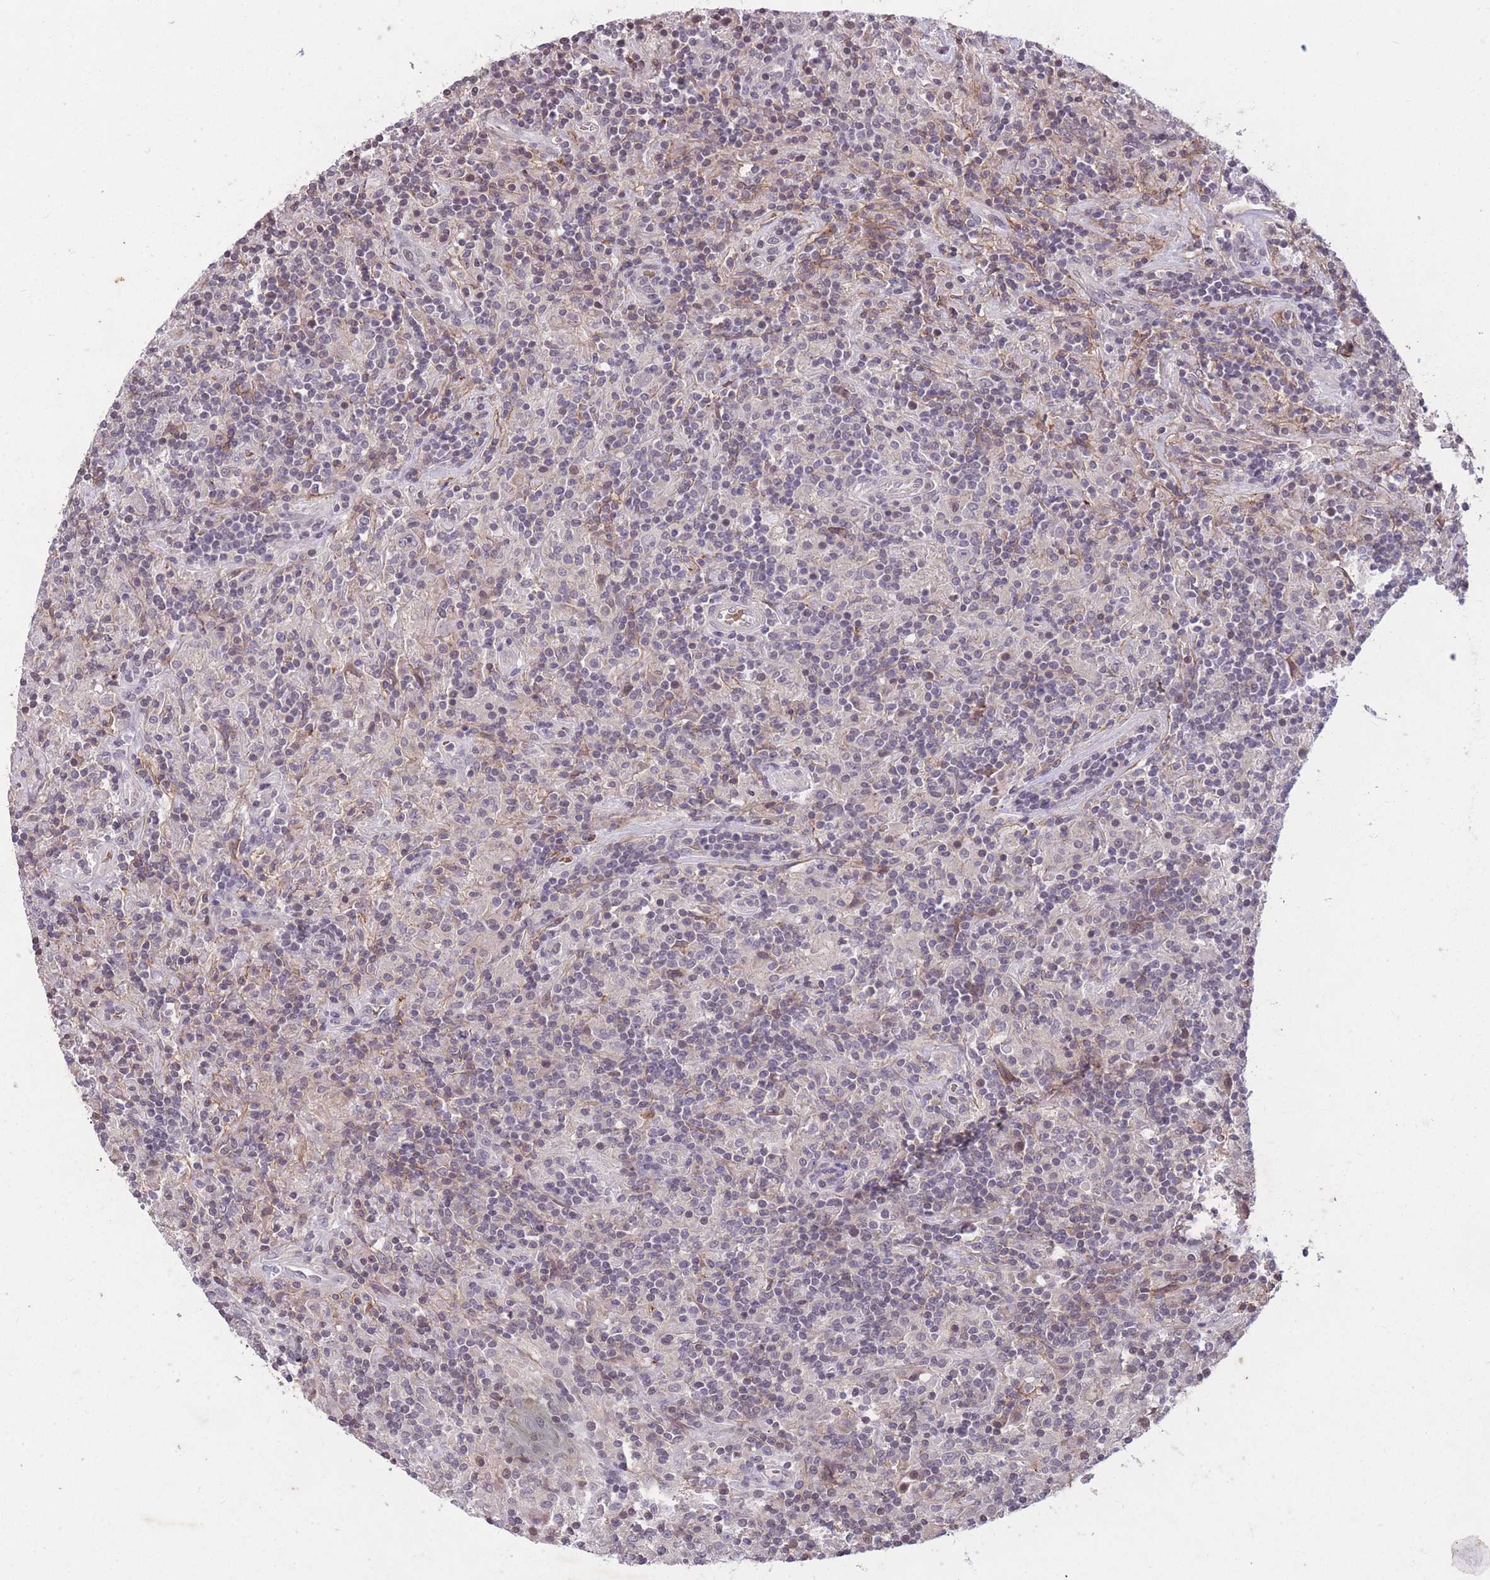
{"staining": {"intensity": "negative", "quantity": "none", "location": "none"}, "tissue": "lymphoma", "cell_type": "Tumor cells", "image_type": "cancer", "snomed": [{"axis": "morphology", "description": "Hodgkin's disease, NOS"}, {"axis": "topography", "description": "Lymph node"}], "caption": "There is no significant positivity in tumor cells of Hodgkin's disease. Nuclei are stained in blue.", "gene": "GGT5", "patient": {"sex": "male", "age": 70}}